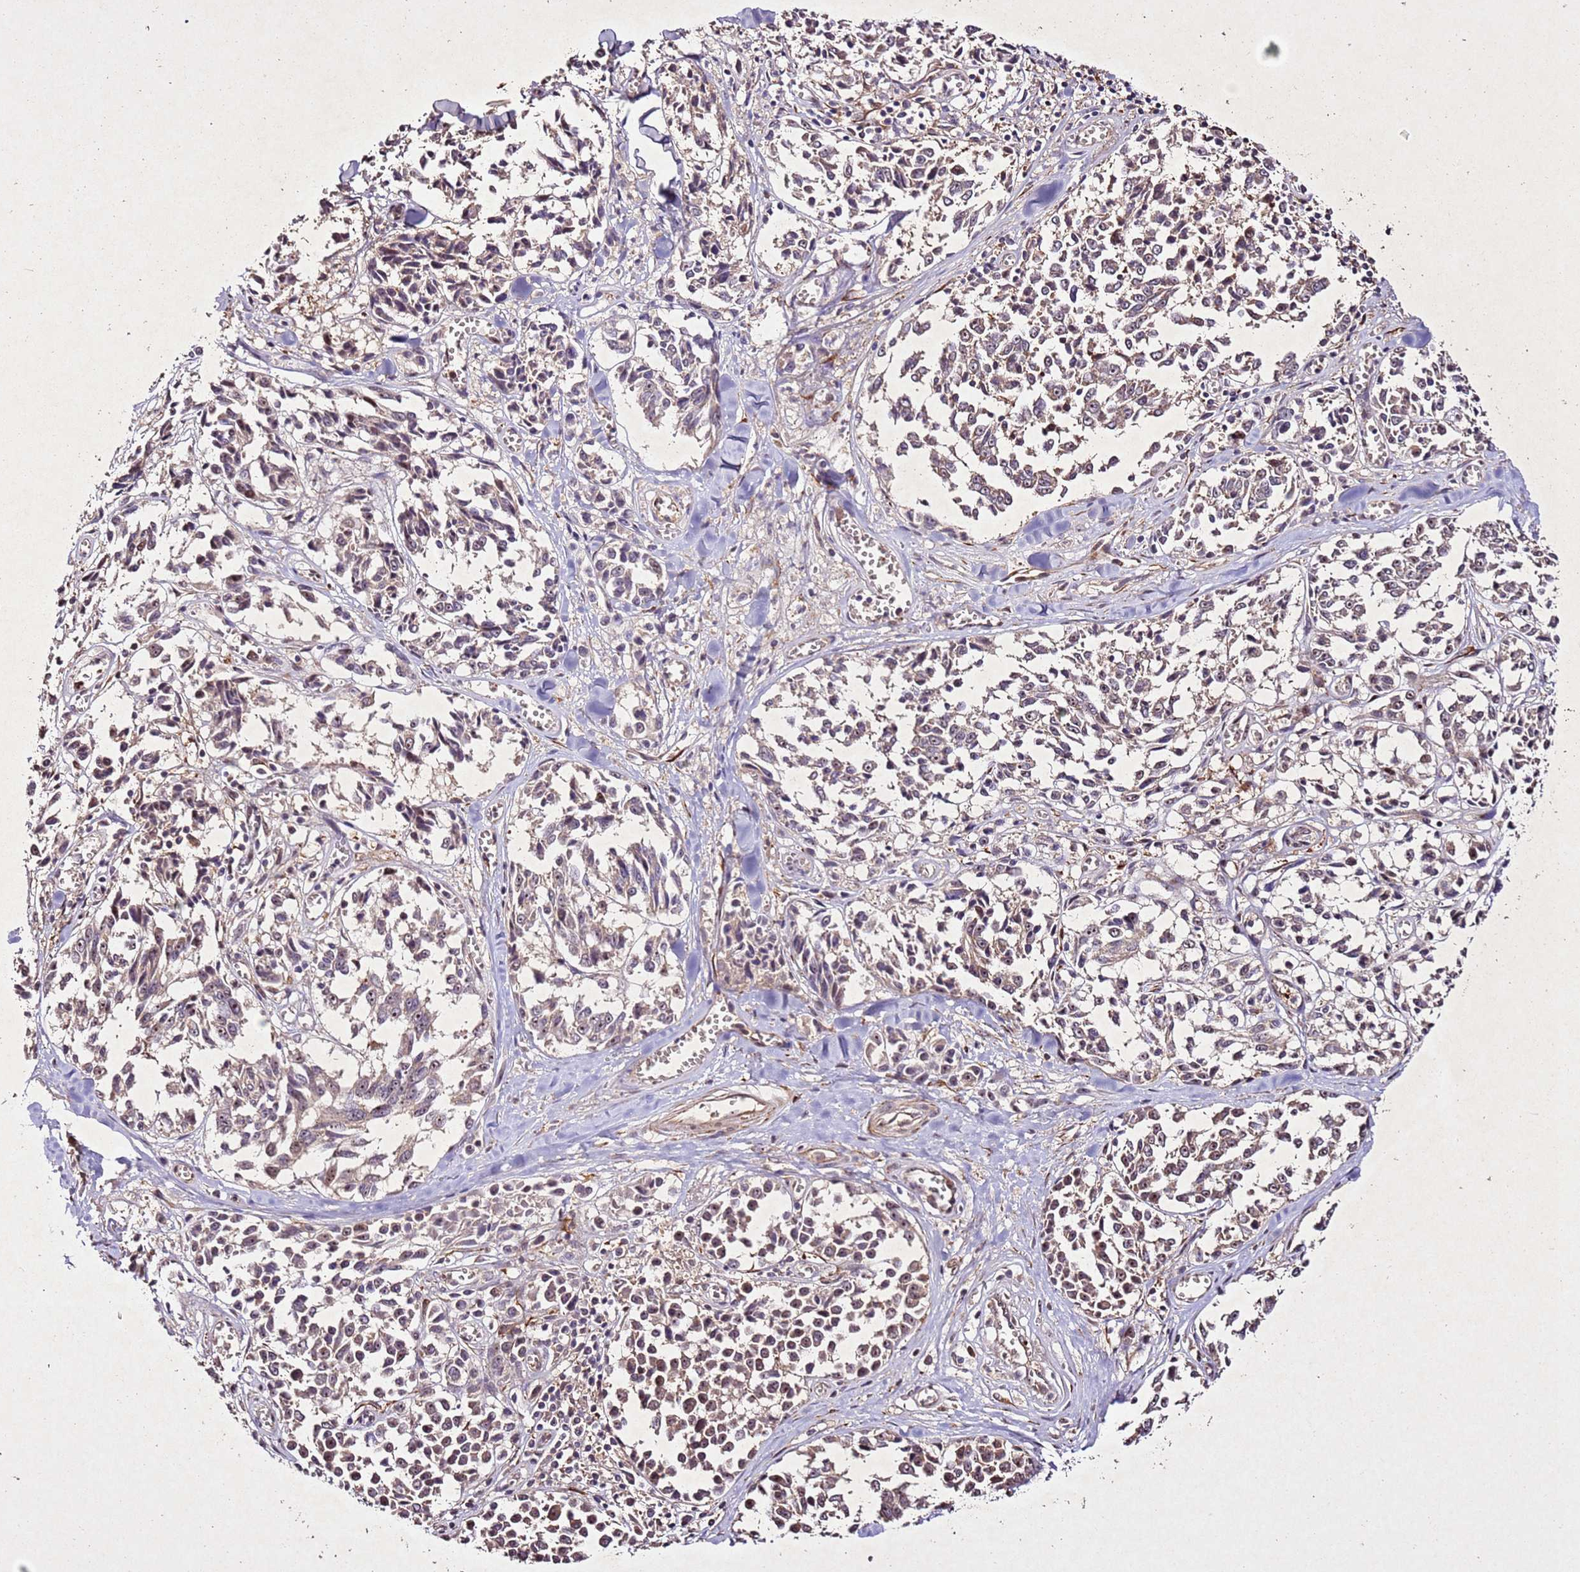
{"staining": {"intensity": "weak", "quantity": "25%-75%", "location": "cytoplasmic/membranous,nuclear"}, "tissue": "melanoma", "cell_type": "Tumor cells", "image_type": "cancer", "snomed": [{"axis": "morphology", "description": "Malignant melanoma, NOS"}, {"axis": "topography", "description": "Skin"}], "caption": "This histopathology image demonstrates melanoma stained with IHC to label a protein in brown. The cytoplasmic/membranous and nuclear of tumor cells show weak positivity for the protein. Nuclei are counter-stained blue.", "gene": "PTMA", "patient": {"sex": "female", "age": 64}}